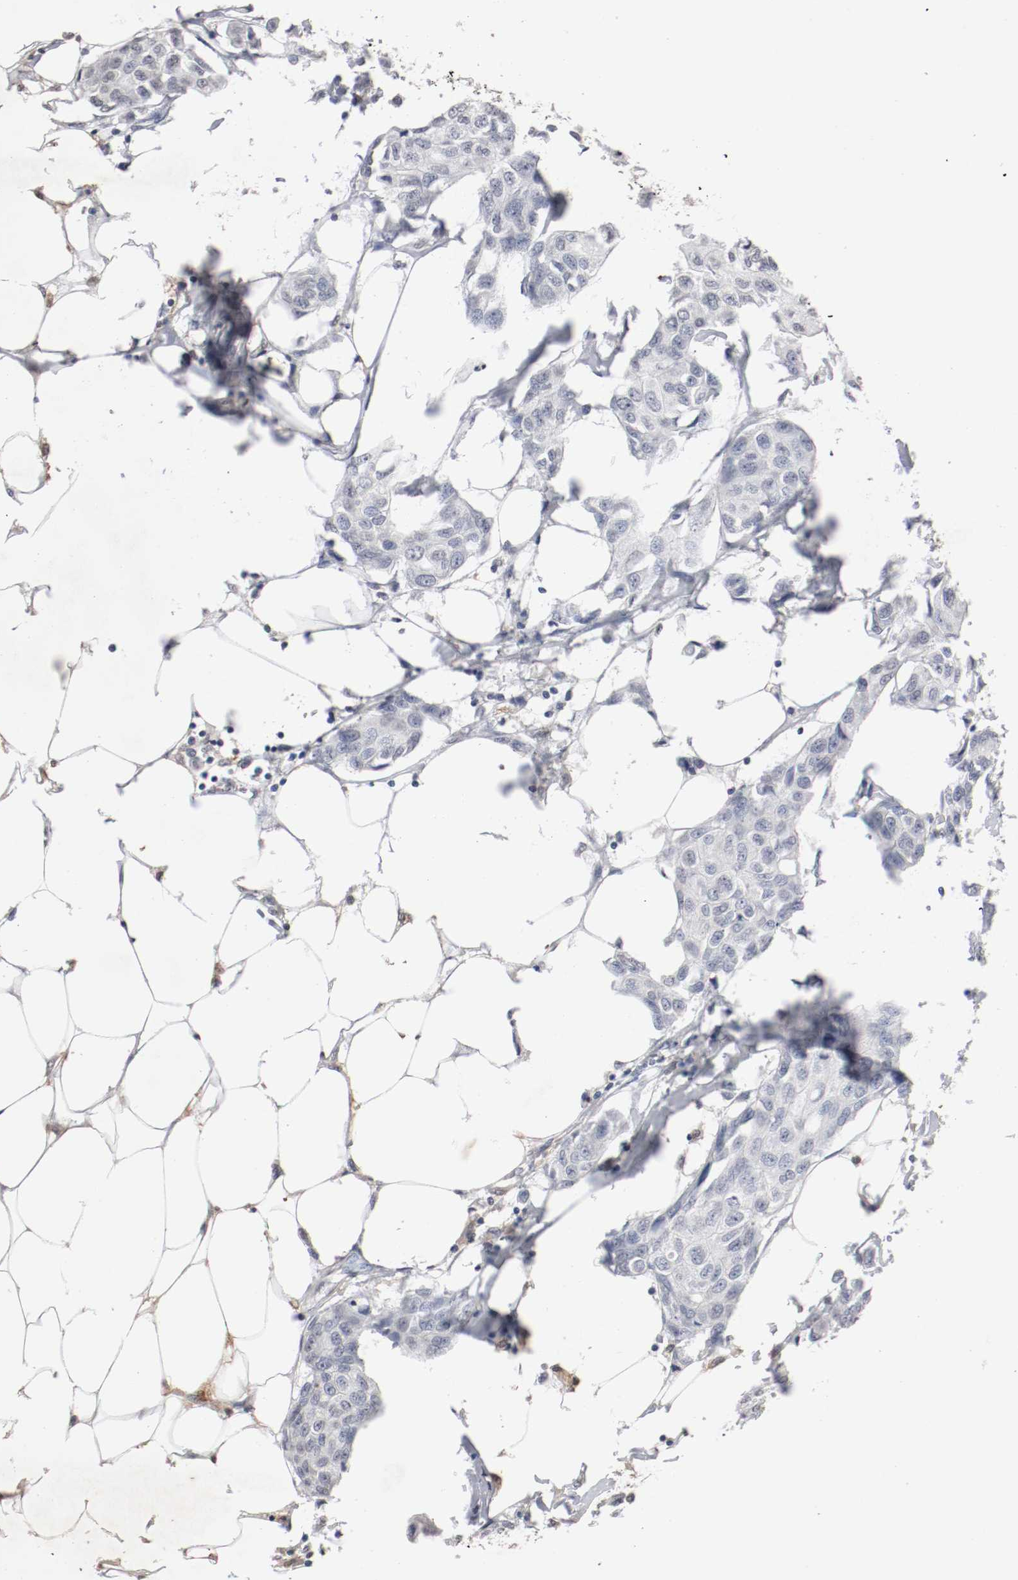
{"staining": {"intensity": "negative", "quantity": "none", "location": "none"}, "tissue": "breast cancer", "cell_type": "Tumor cells", "image_type": "cancer", "snomed": [{"axis": "morphology", "description": "Duct carcinoma"}, {"axis": "topography", "description": "Breast"}], "caption": "Human breast cancer stained for a protein using immunohistochemistry (IHC) shows no positivity in tumor cells.", "gene": "WASL", "patient": {"sex": "female", "age": 80}}